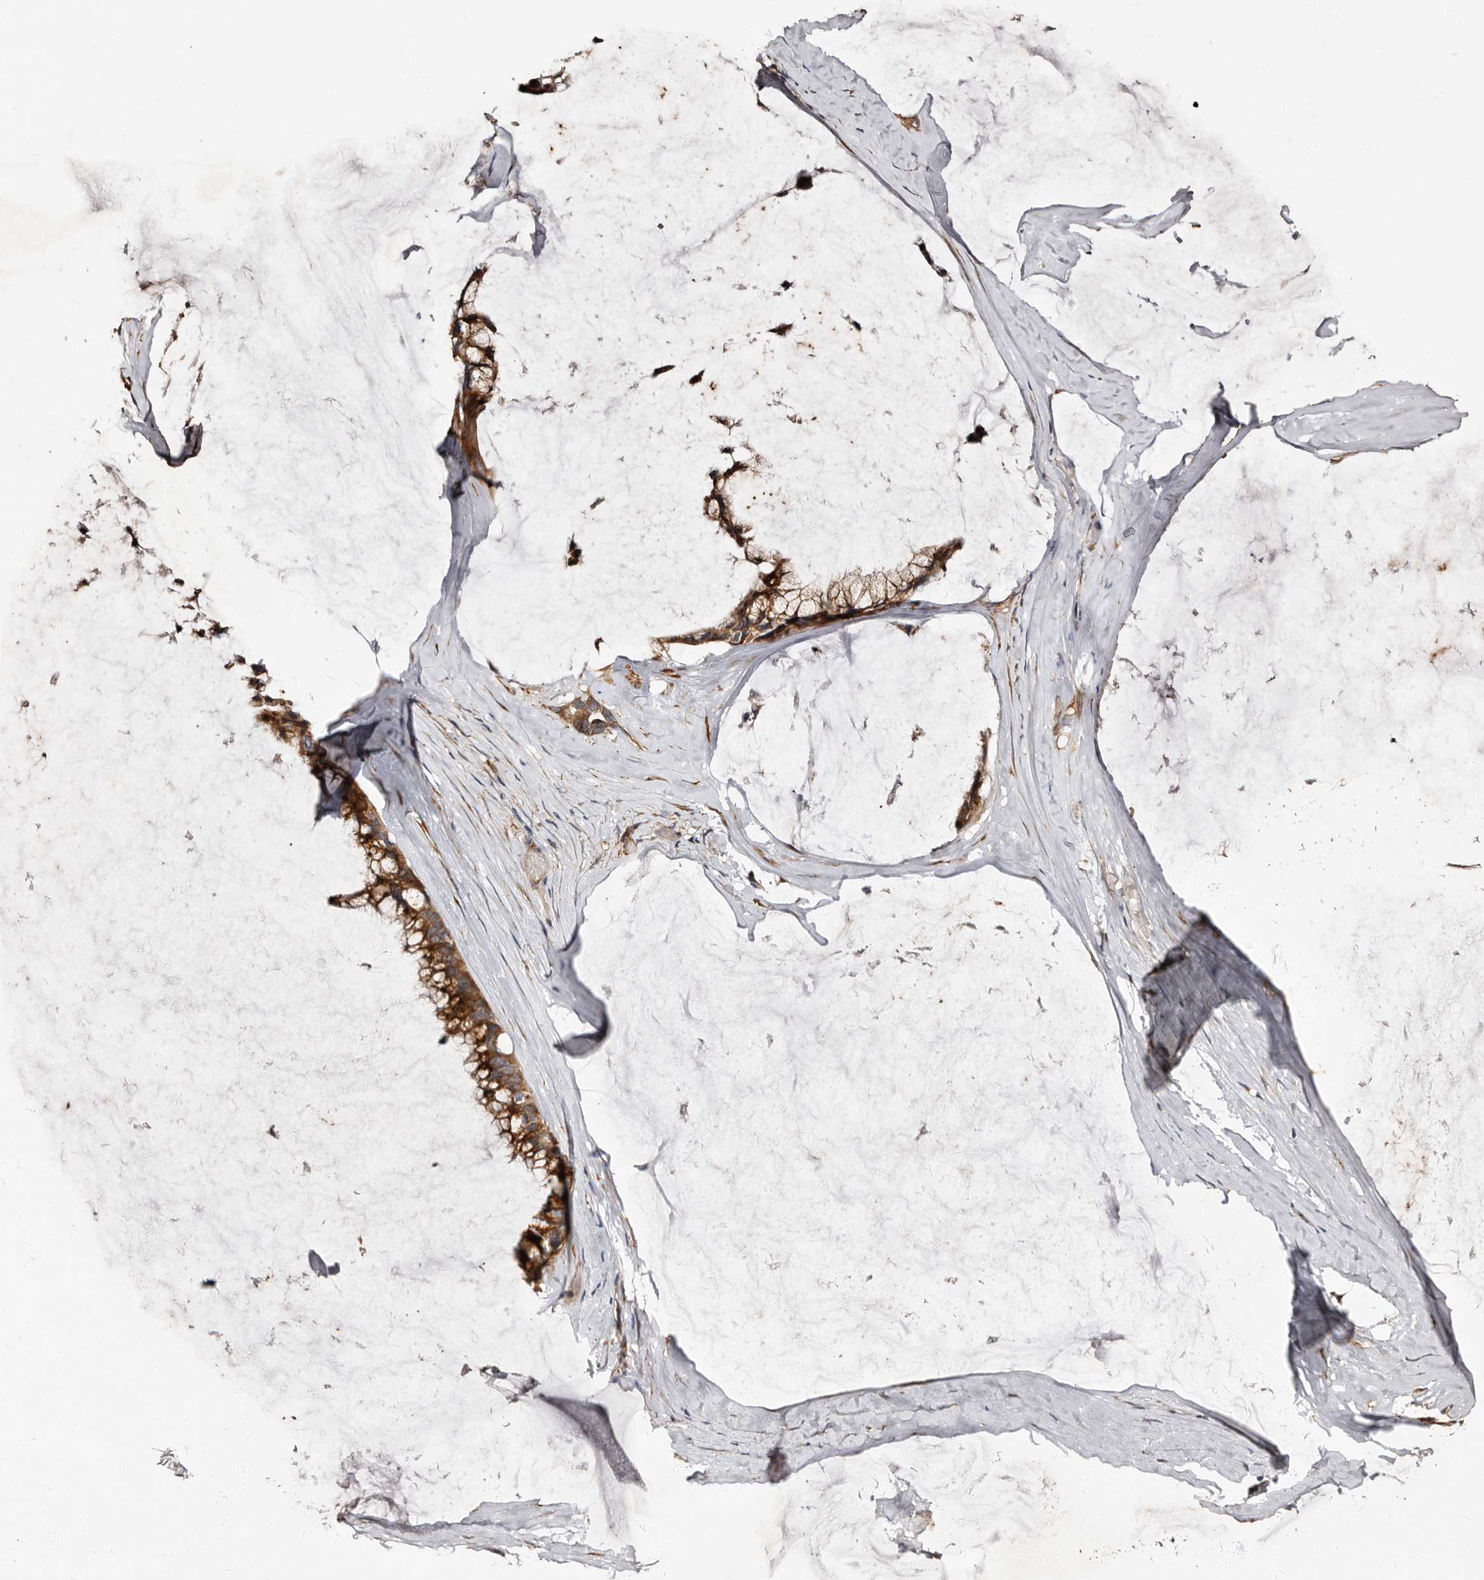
{"staining": {"intensity": "moderate", "quantity": ">75%", "location": "cytoplasmic/membranous"}, "tissue": "ovarian cancer", "cell_type": "Tumor cells", "image_type": "cancer", "snomed": [{"axis": "morphology", "description": "Cystadenocarcinoma, mucinous, NOS"}, {"axis": "topography", "description": "Ovary"}], "caption": "Immunohistochemical staining of mucinous cystadenocarcinoma (ovarian) displays medium levels of moderate cytoplasmic/membranous positivity in about >75% of tumor cells.", "gene": "TBC1D22B", "patient": {"sex": "female", "age": 39}}